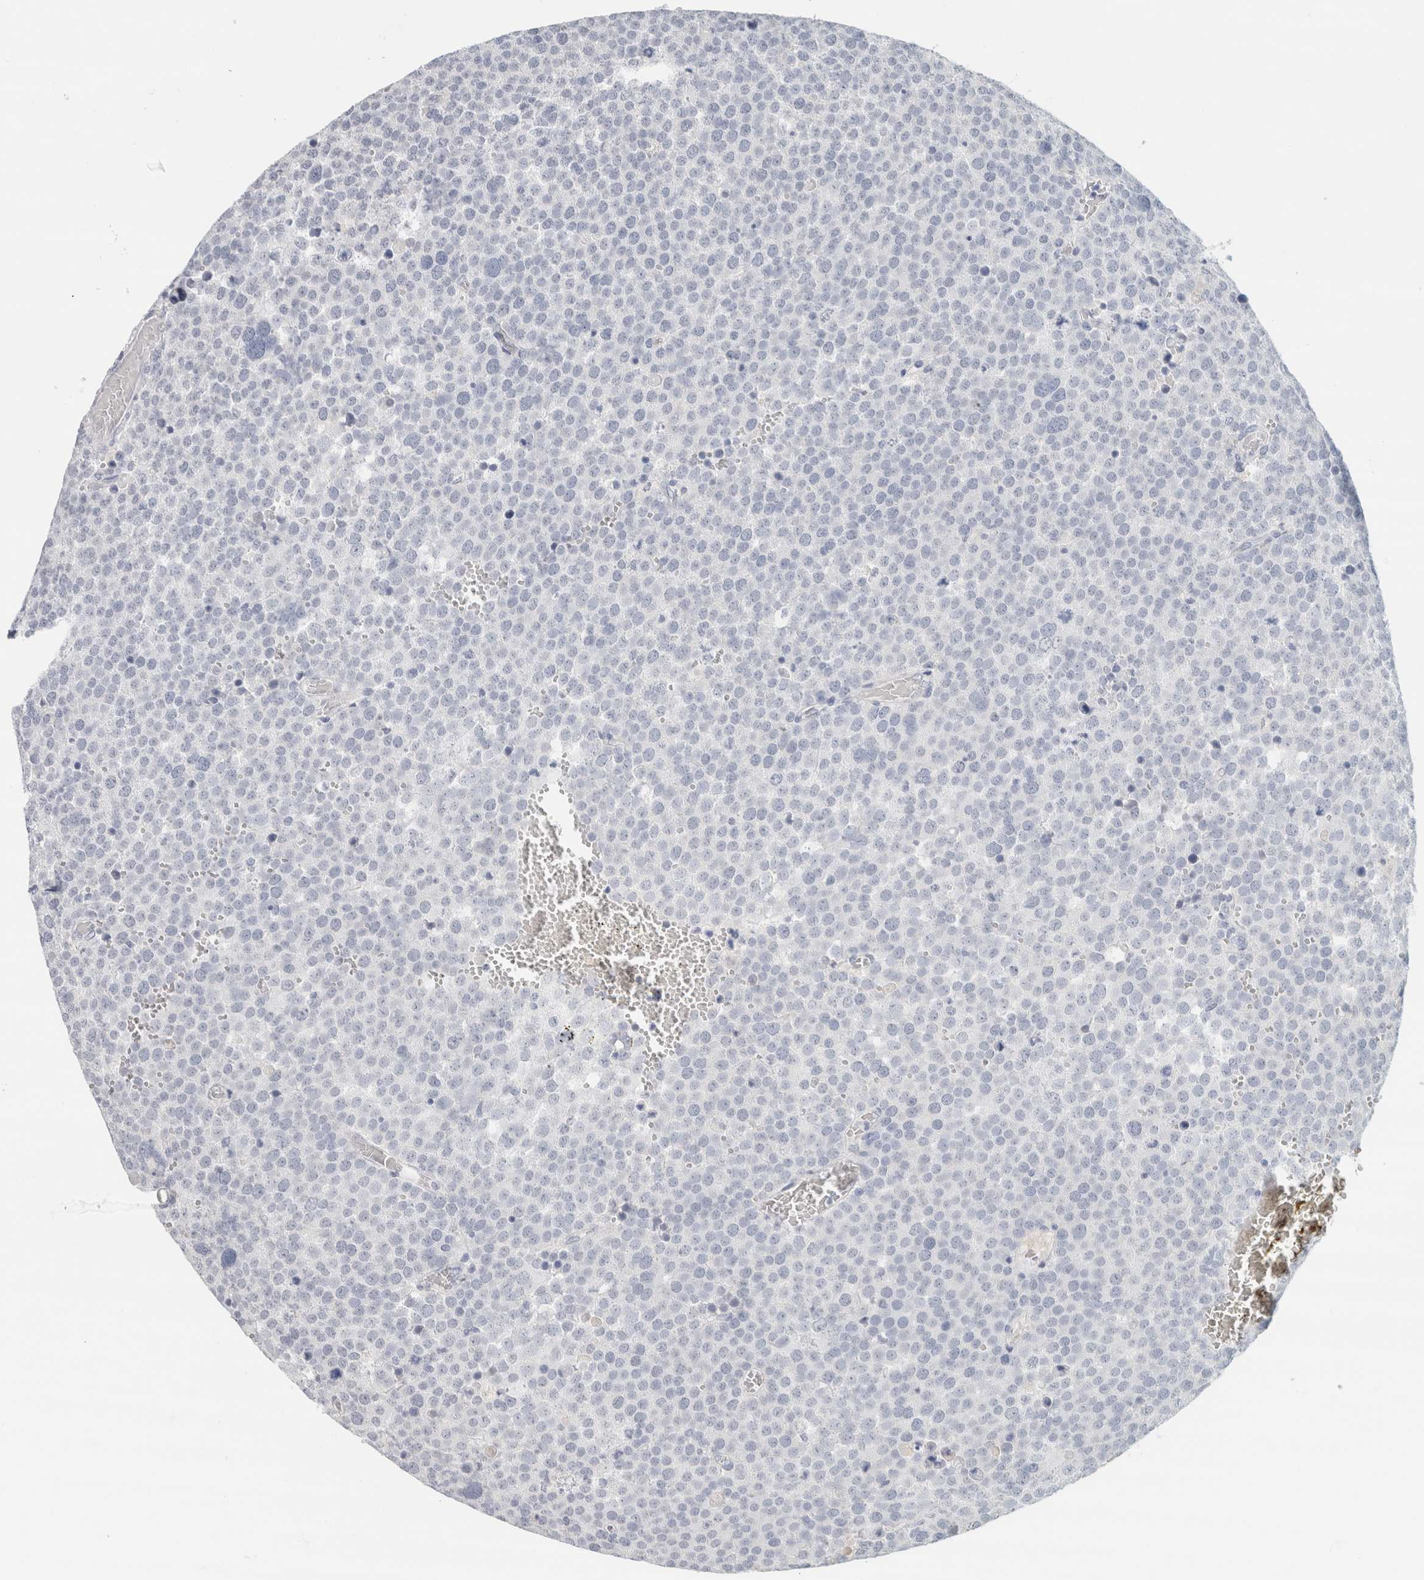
{"staining": {"intensity": "negative", "quantity": "none", "location": "none"}, "tissue": "testis cancer", "cell_type": "Tumor cells", "image_type": "cancer", "snomed": [{"axis": "morphology", "description": "Seminoma, NOS"}, {"axis": "topography", "description": "Testis"}], "caption": "Immunohistochemical staining of human seminoma (testis) reveals no significant expression in tumor cells. Brightfield microscopy of IHC stained with DAB (brown) and hematoxylin (blue), captured at high magnification.", "gene": "IL6", "patient": {"sex": "male", "age": 71}}